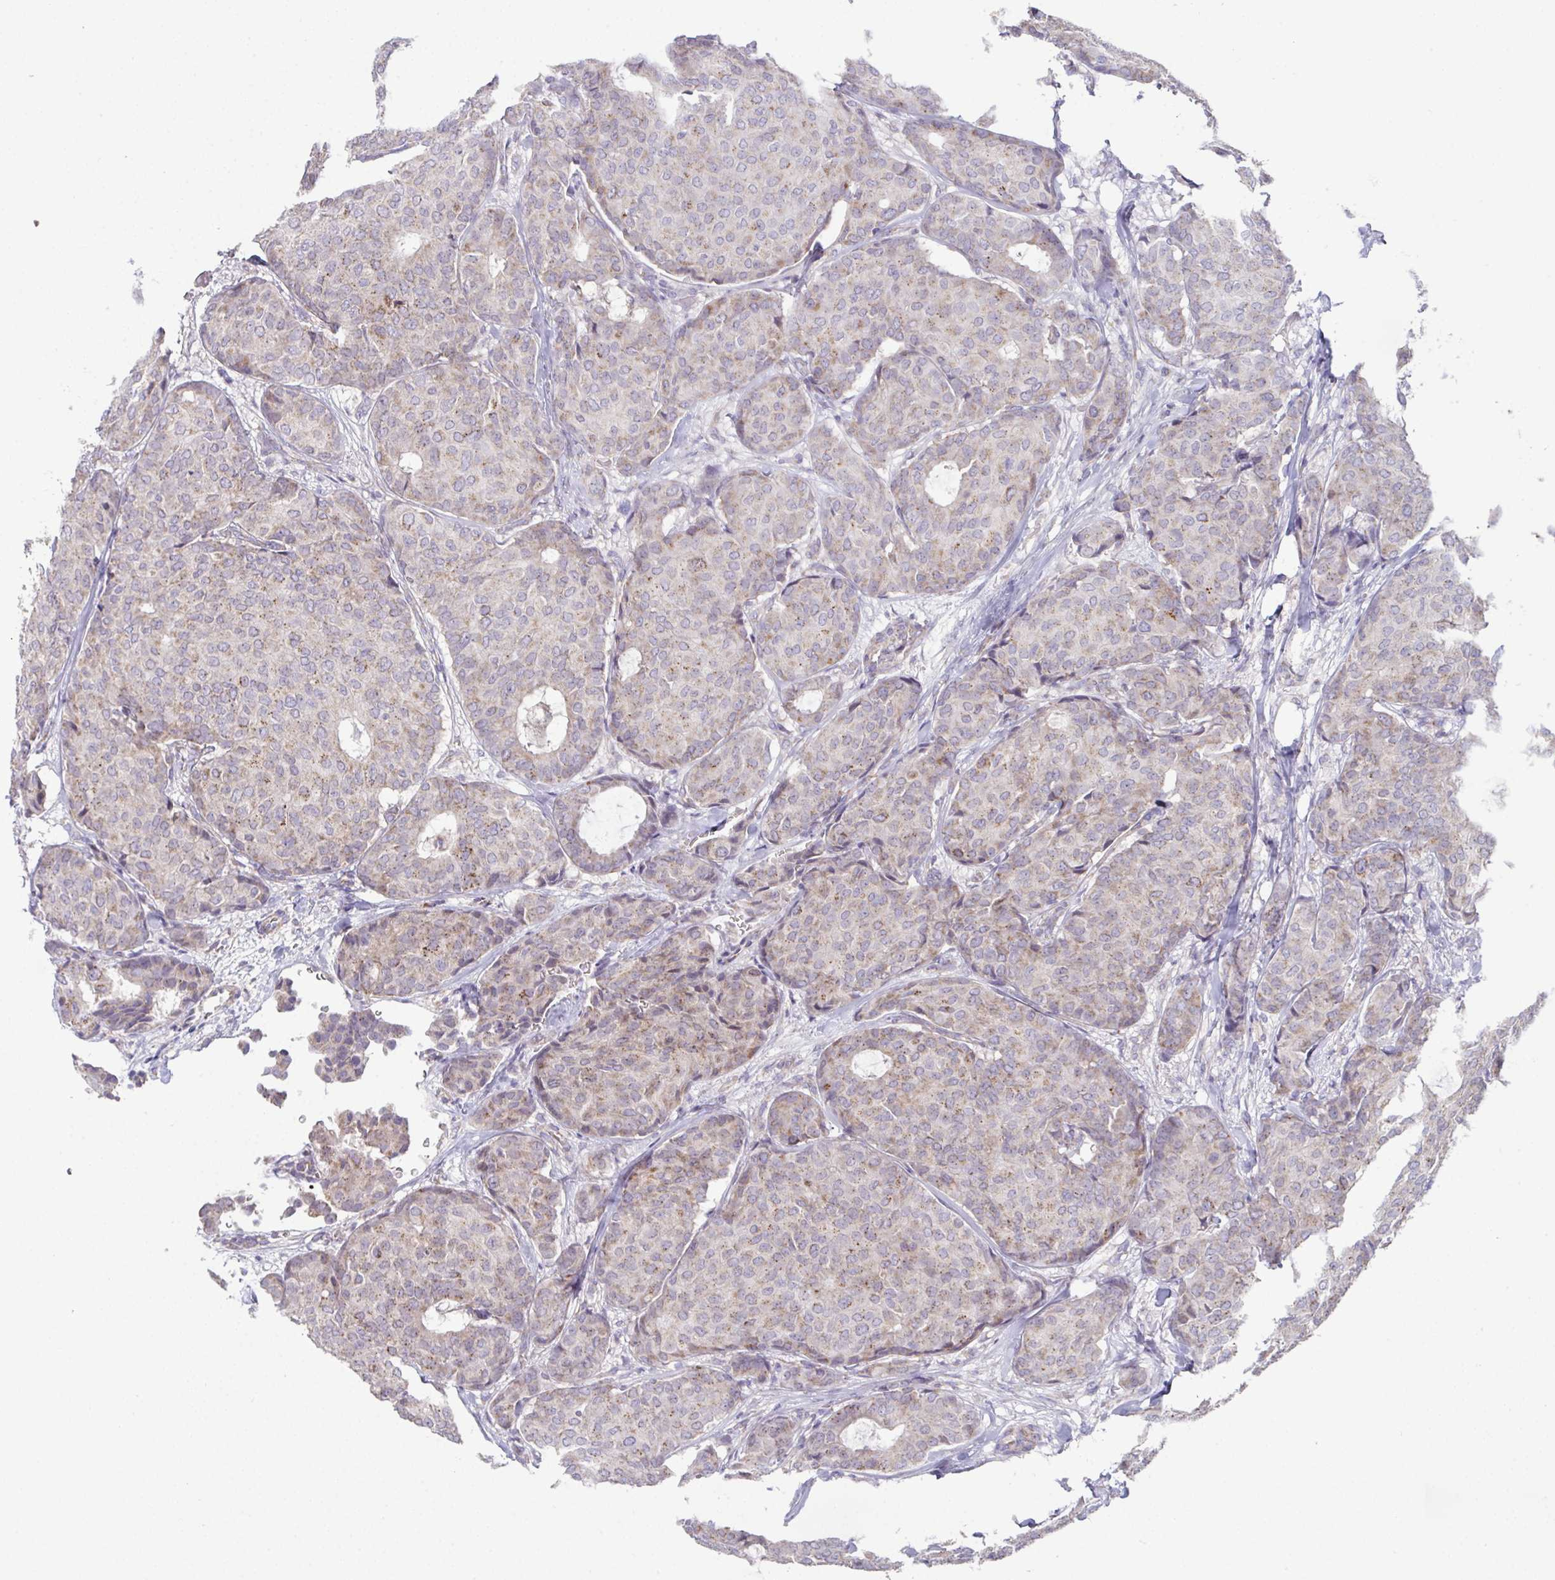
{"staining": {"intensity": "weak", "quantity": ">75%", "location": "cytoplasmic/membranous"}, "tissue": "breast cancer", "cell_type": "Tumor cells", "image_type": "cancer", "snomed": [{"axis": "morphology", "description": "Duct carcinoma"}, {"axis": "topography", "description": "Breast"}], "caption": "Tumor cells exhibit weak cytoplasmic/membranous positivity in approximately >75% of cells in breast cancer.", "gene": "DOK7", "patient": {"sex": "female", "age": 75}}